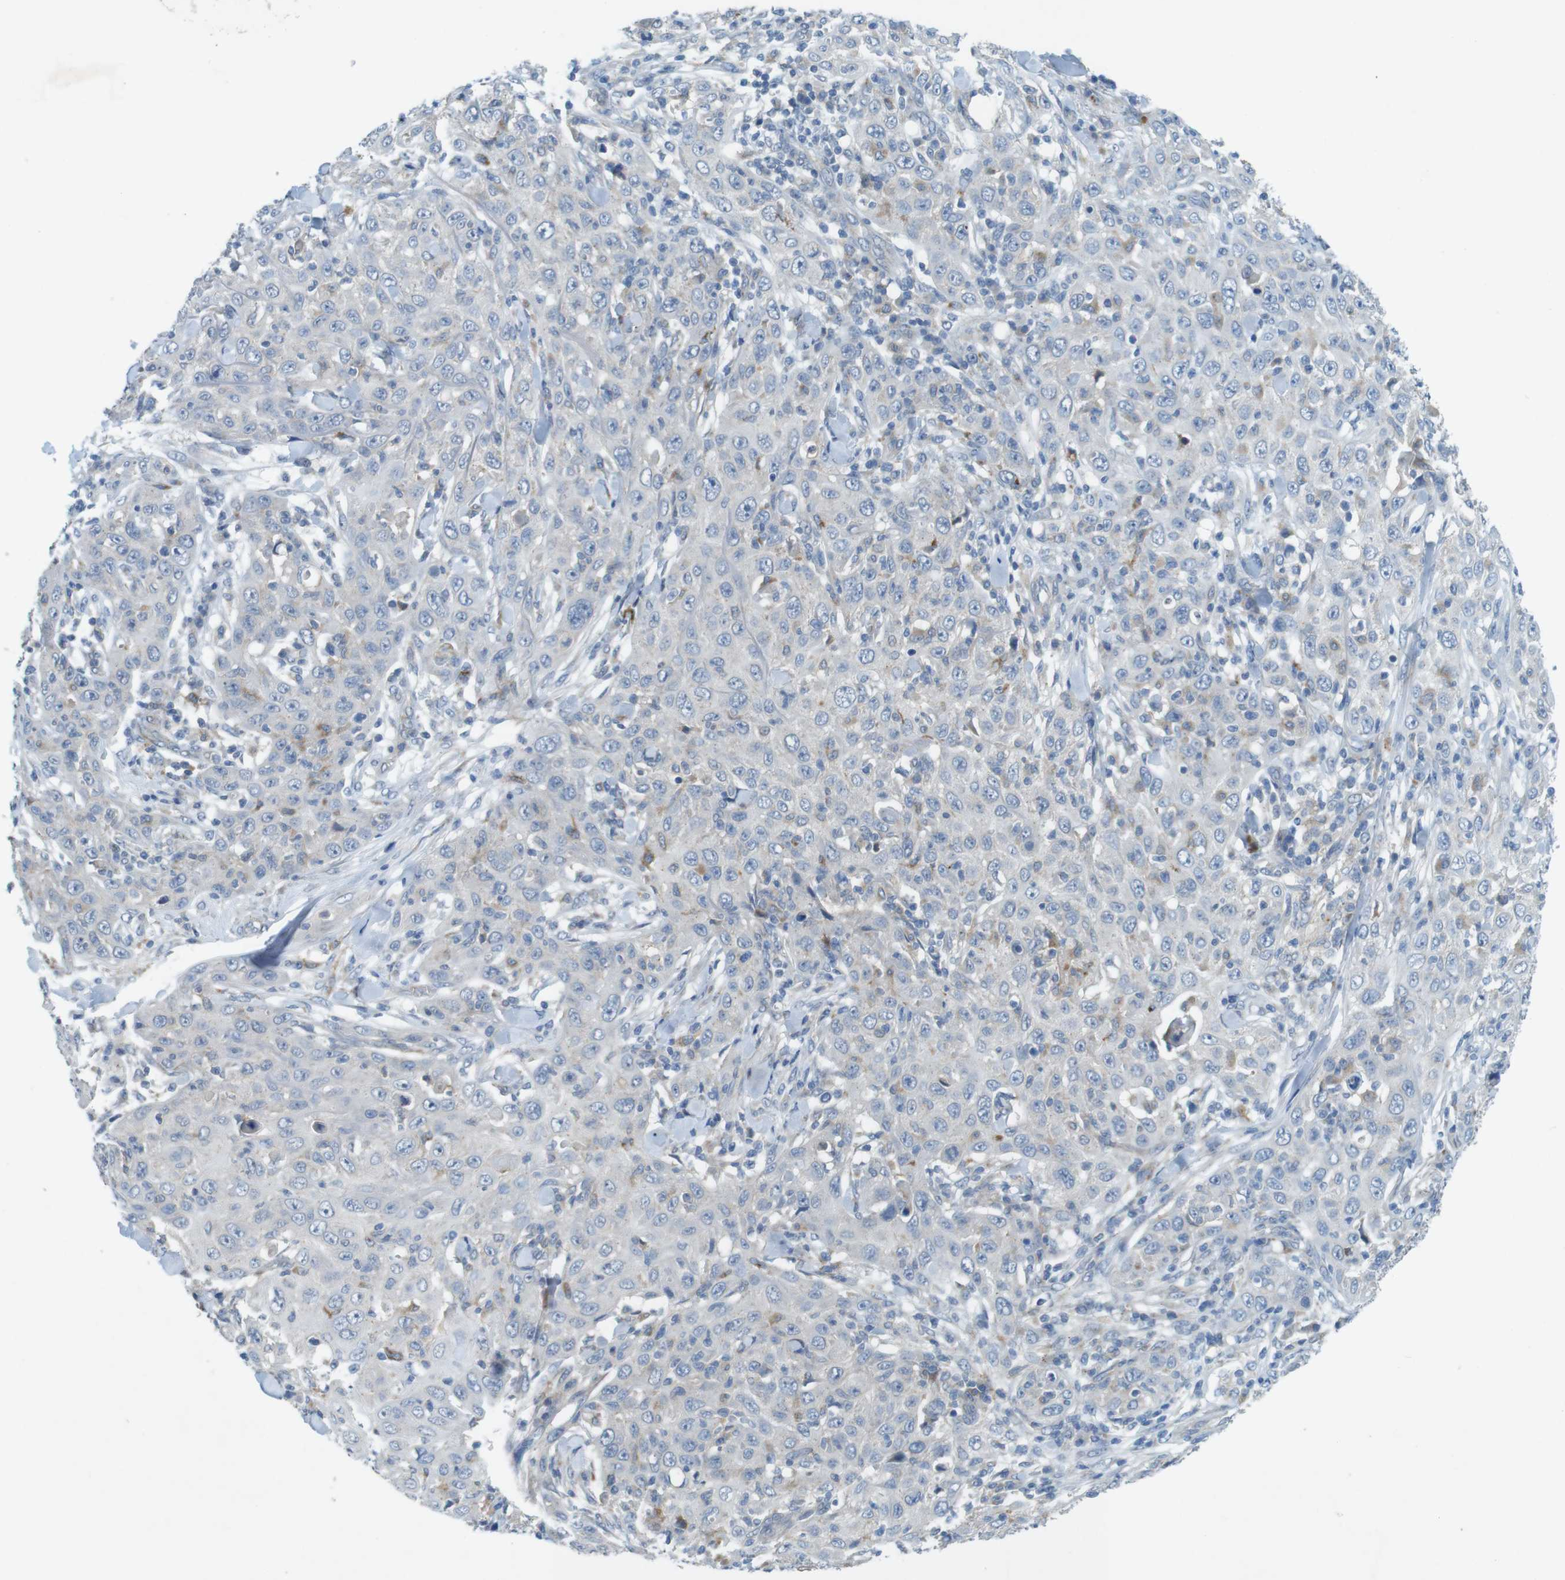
{"staining": {"intensity": "negative", "quantity": "none", "location": "none"}, "tissue": "skin cancer", "cell_type": "Tumor cells", "image_type": "cancer", "snomed": [{"axis": "morphology", "description": "Squamous cell carcinoma, NOS"}, {"axis": "topography", "description": "Skin"}], "caption": "Protein analysis of squamous cell carcinoma (skin) reveals no significant expression in tumor cells. (Immunohistochemistry, brightfield microscopy, high magnification).", "gene": "TYW1", "patient": {"sex": "female", "age": 88}}